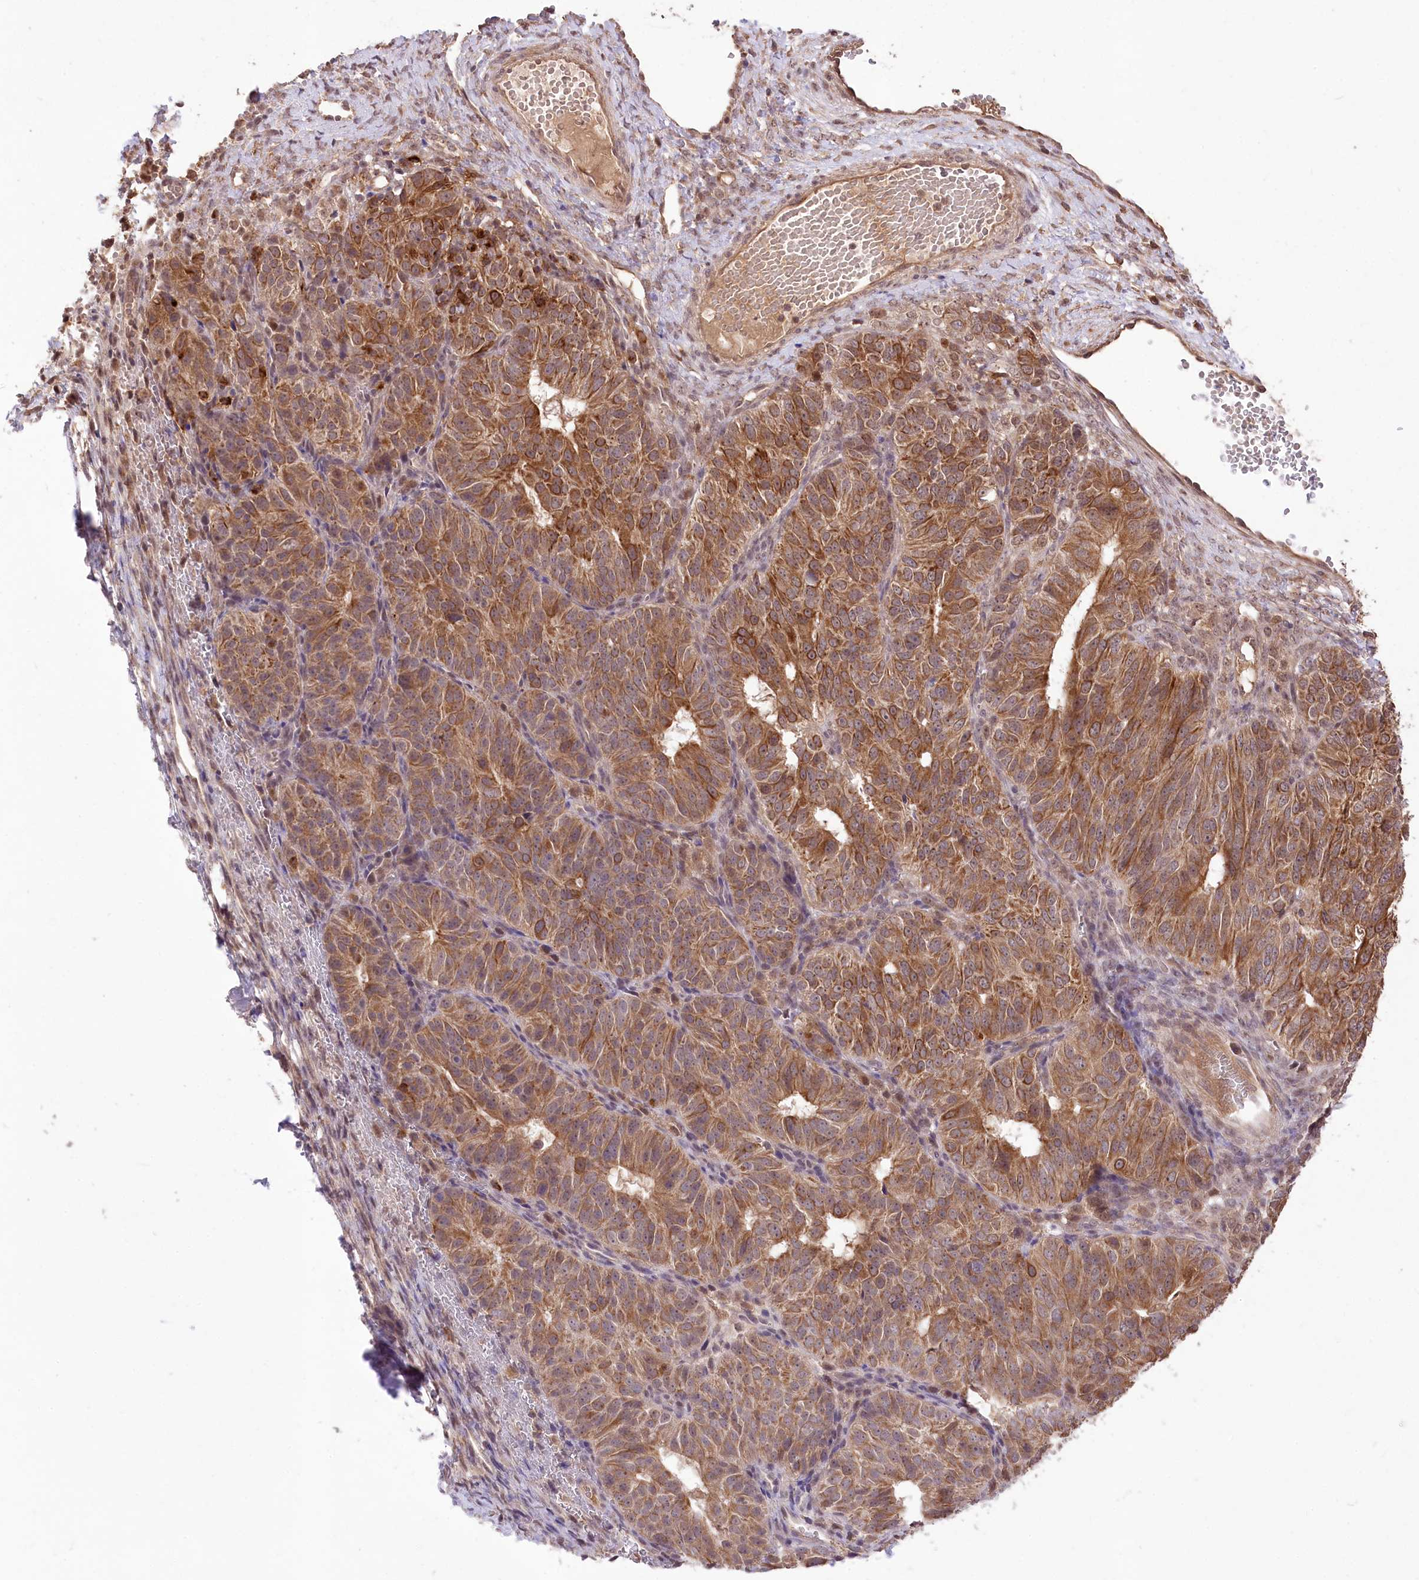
{"staining": {"intensity": "moderate", "quantity": ">75%", "location": "cytoplasmic/membranous"}, "tissue": "ovarian cancer", "cell_type": "Tumor cells", "image_type": "cancer", "snomed": [{"axis": "morphology", "description": "Carcinoma, endometroid"}, {"axis": "topography", "description": "Ovary"}], "caption": "The micrograph exhibits a brown stain indicating the presence of a protein in the cytoplasmic/membranous of tumor cells in ovarian endometroid carcinoma.", "gene": "HELT", "patient": {"sex": "female", "age": 51}}